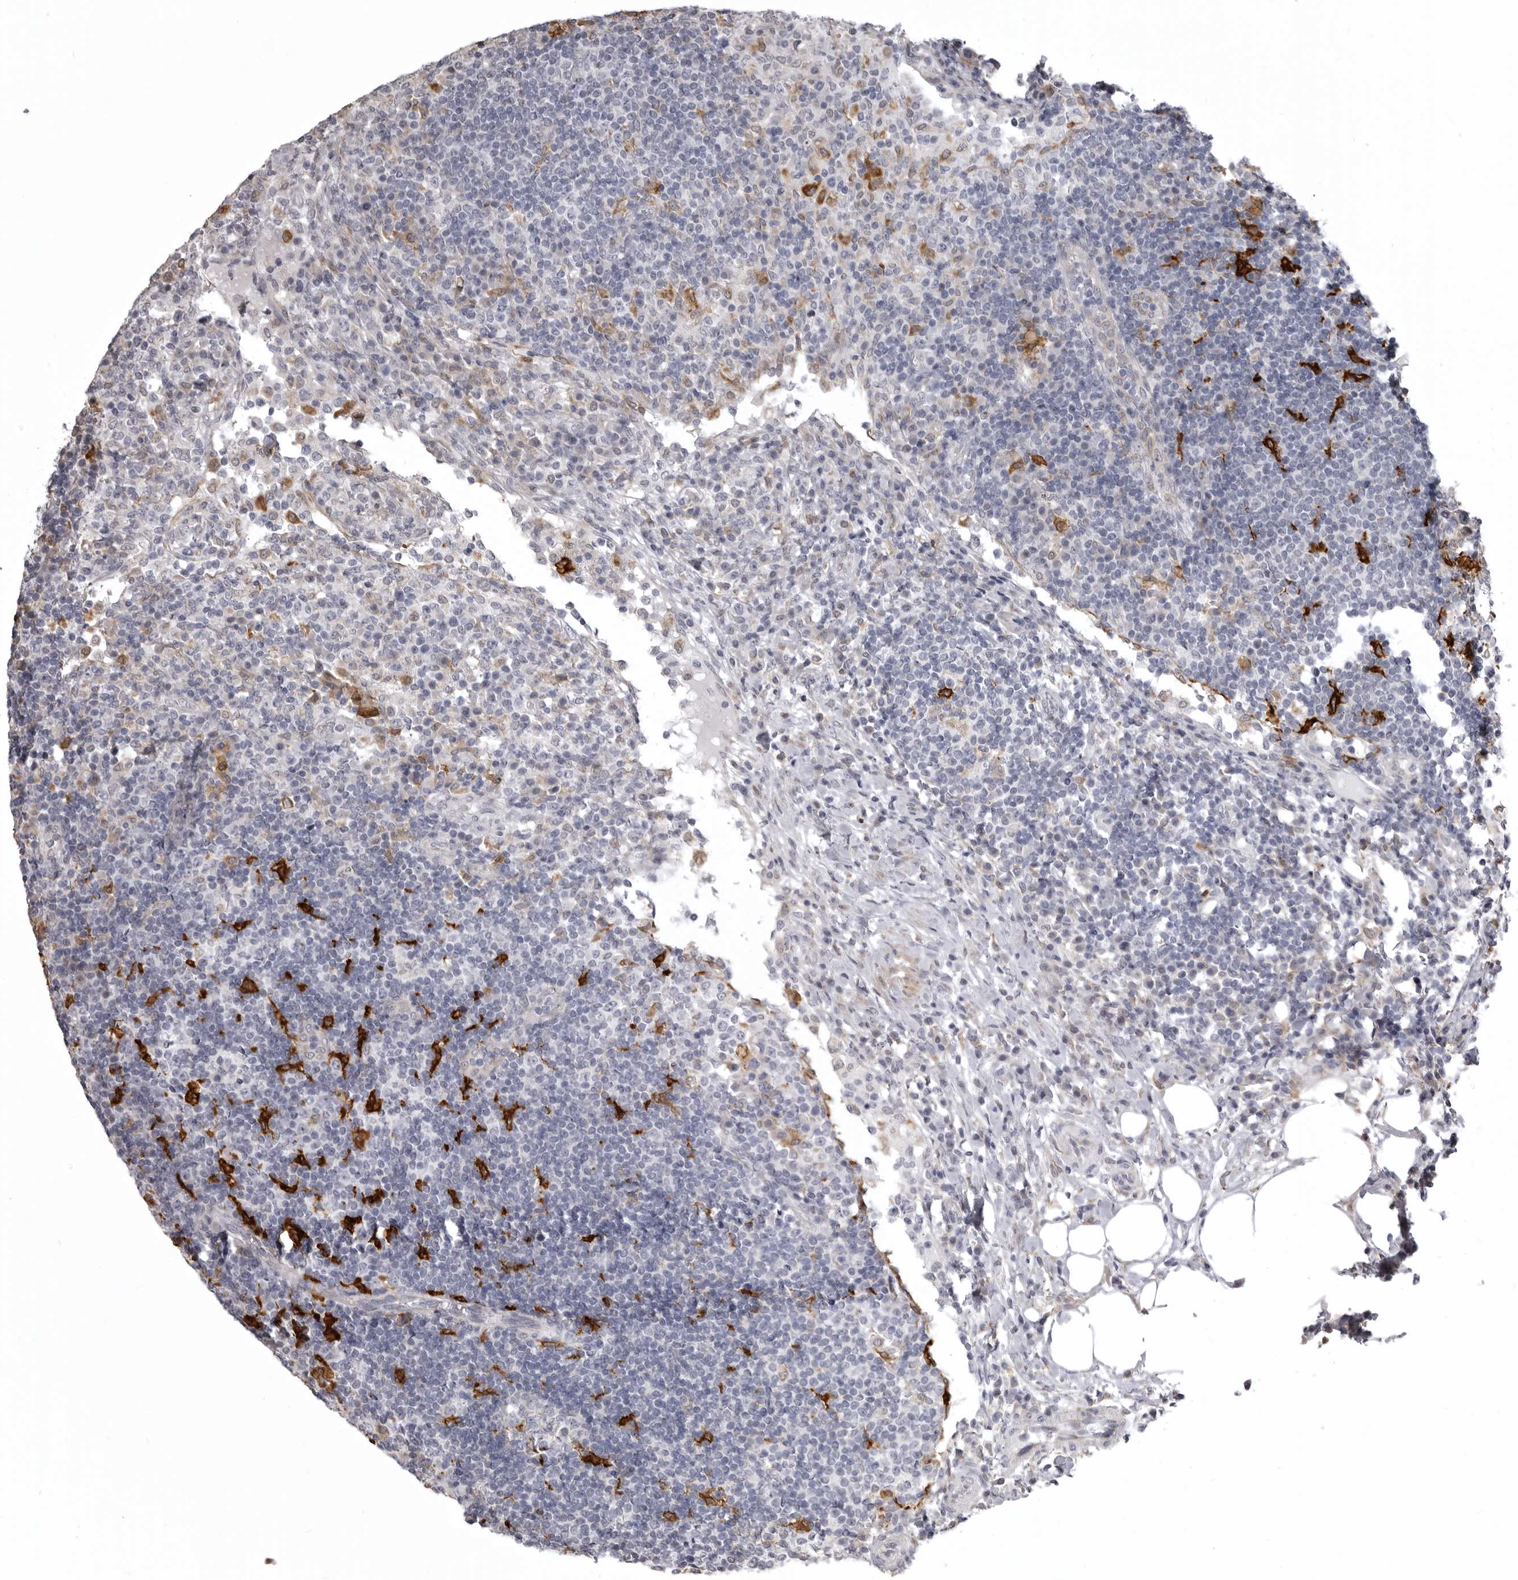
{"staining": {"intensity": "negative", "quantity": "none", "location": "none"}, "tissue": "lymph node", "cell_type": "Germinal center cells", "image_type": "normal", "snomed": [{"axis": "morphology", "description": "Normal tissue, NOS"}, {"axis": "topography", "description": "Lymph node"}], "caption": "This is an immunohistochemistry histopathology image of unremarkable lymph node. There is no staining in germinal center cells.", "gene": "NCEH1", "patient": {"sex": "female", "age": 53}}